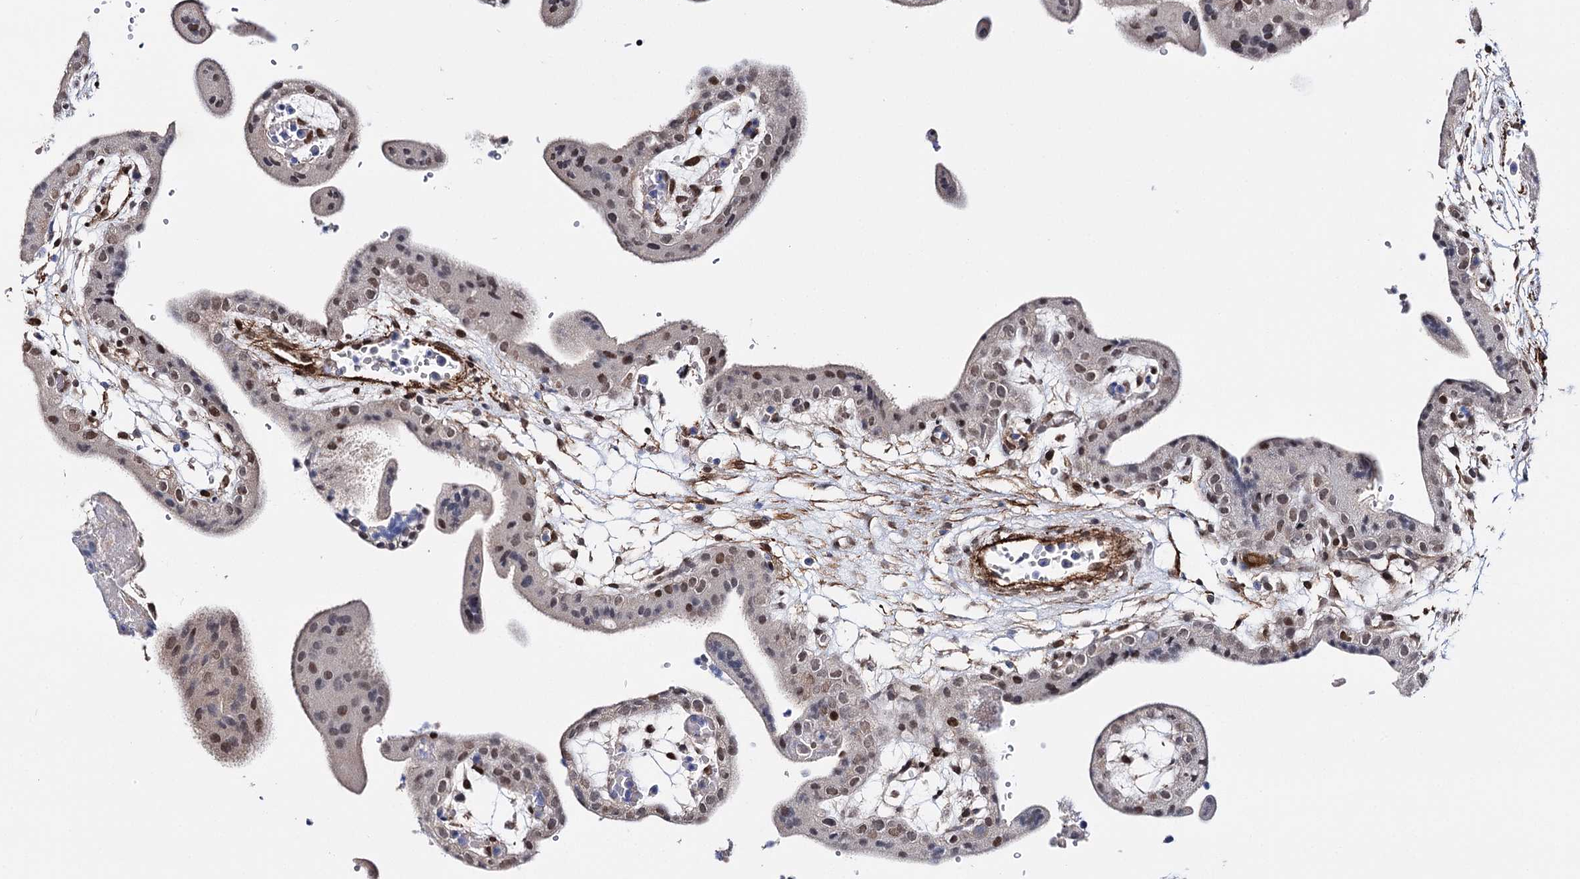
{"staining": {"intensity": "negative", "quantity": "none", "location": "none"}, "tissue": "placenta", "cell_type": "Decidual cells", "image_type": "normal", "snomed": [{"axis": "morphology", "description": "Normal tissue, NOS"}, {"axis": "topography", "description": "Placenta"}], "caption": "Decidual cells are negative for protein expression in normal human placenta.", "gene": "CFAP46", "patient": {"sex": "female", "age": 18}}